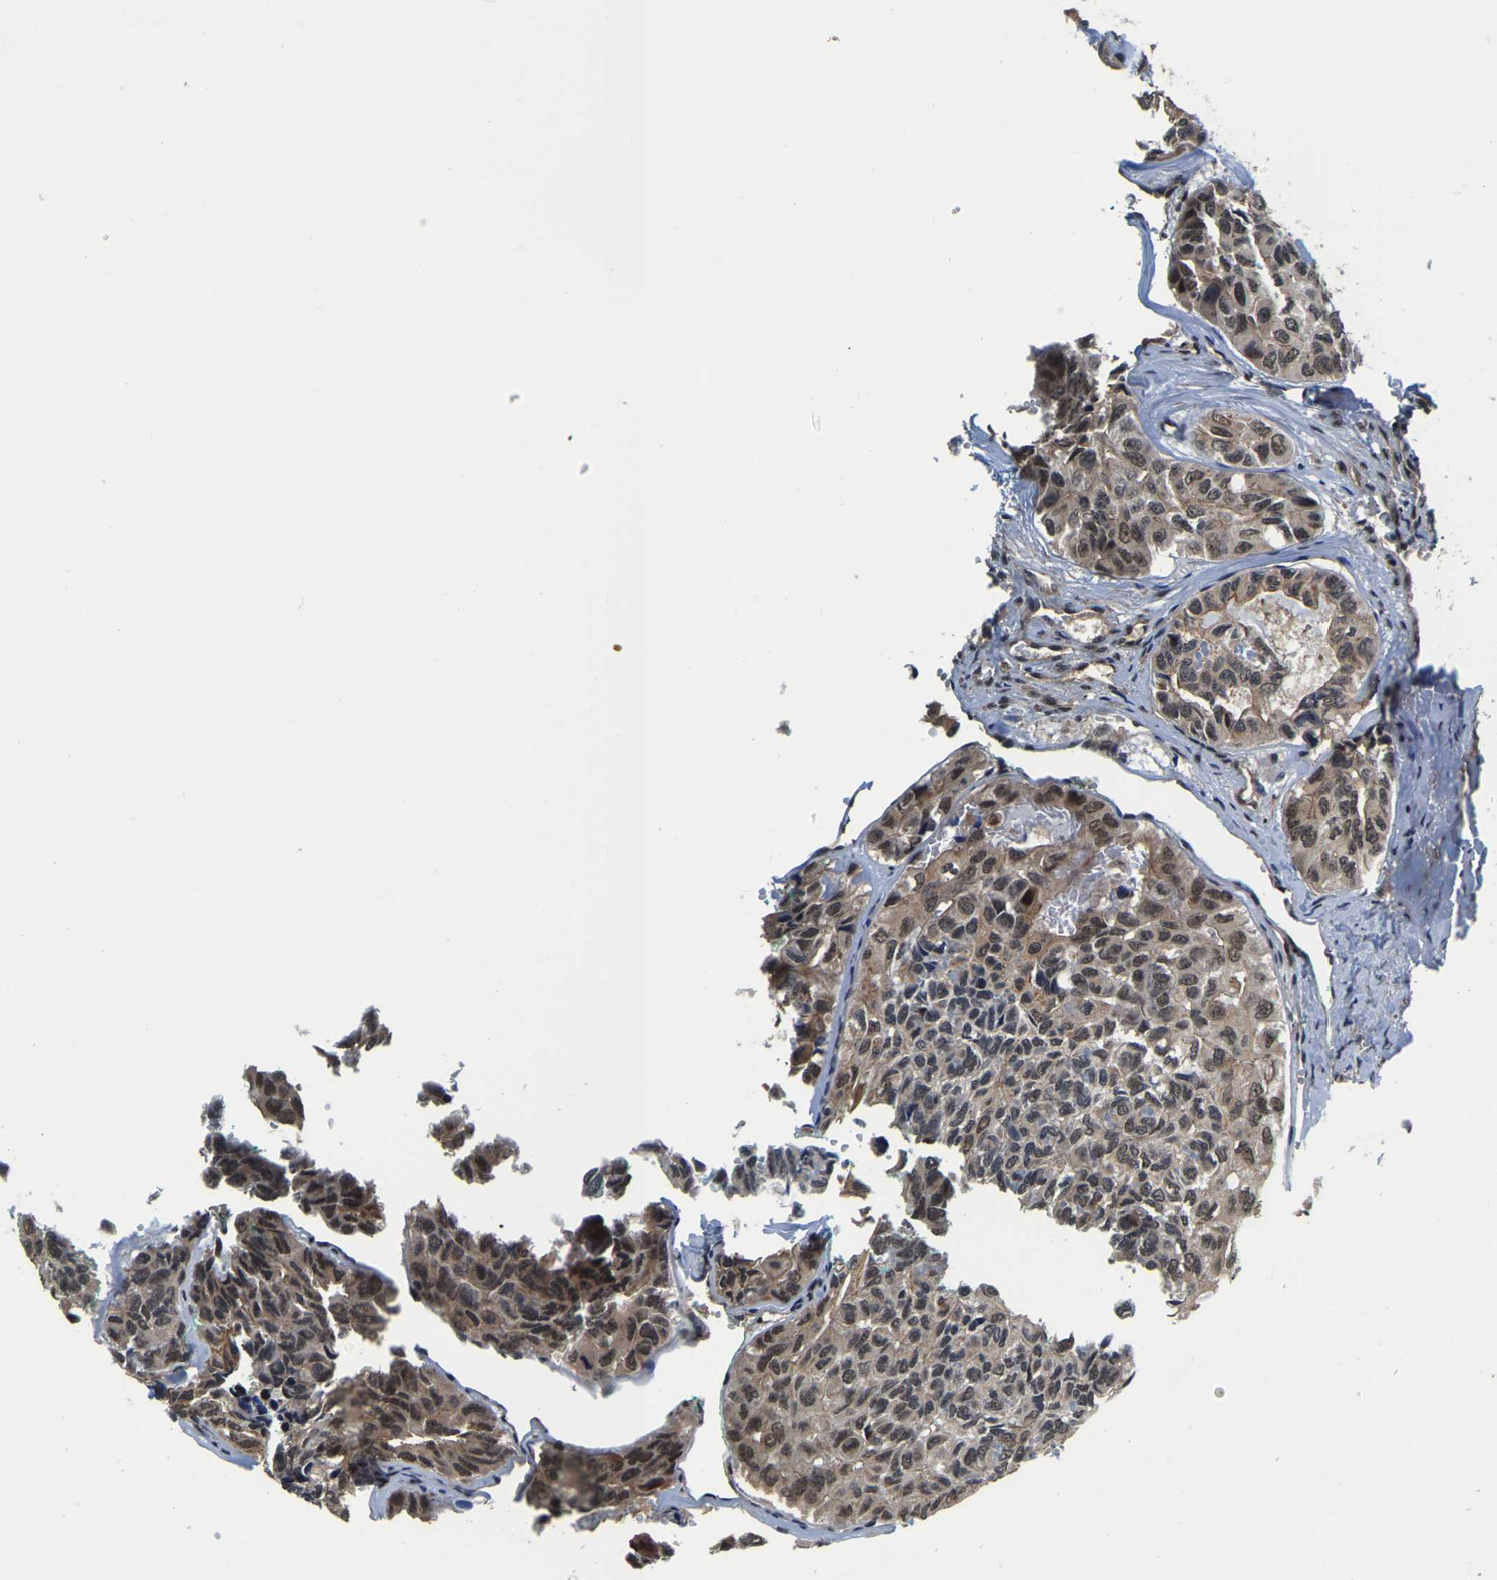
{"staining": {"intensity": "weak", "quantity": ">75%", "location": "cytoplasmic/membranous,nuclear"}, "tissue": "head and neck cancer", "cell_type": "Tumor cells", "image_type": "cancer", "snomed": [{"axis": "morphology", "description": "Adenocarcinoma, NOS"}, {"axis": "topography", "description": "Salivary gland, NOS"}, {"axis": "topography", "description": "Head-Neck"}], "caption": "A brown stain labels weak cytoplasmic/membranous and nuclear staining of a protein in head and neck cancer (adenocarcinoma) tumor cells.", "gene": "CIAO1", "patient": {"sex": "female", "age": 76}}